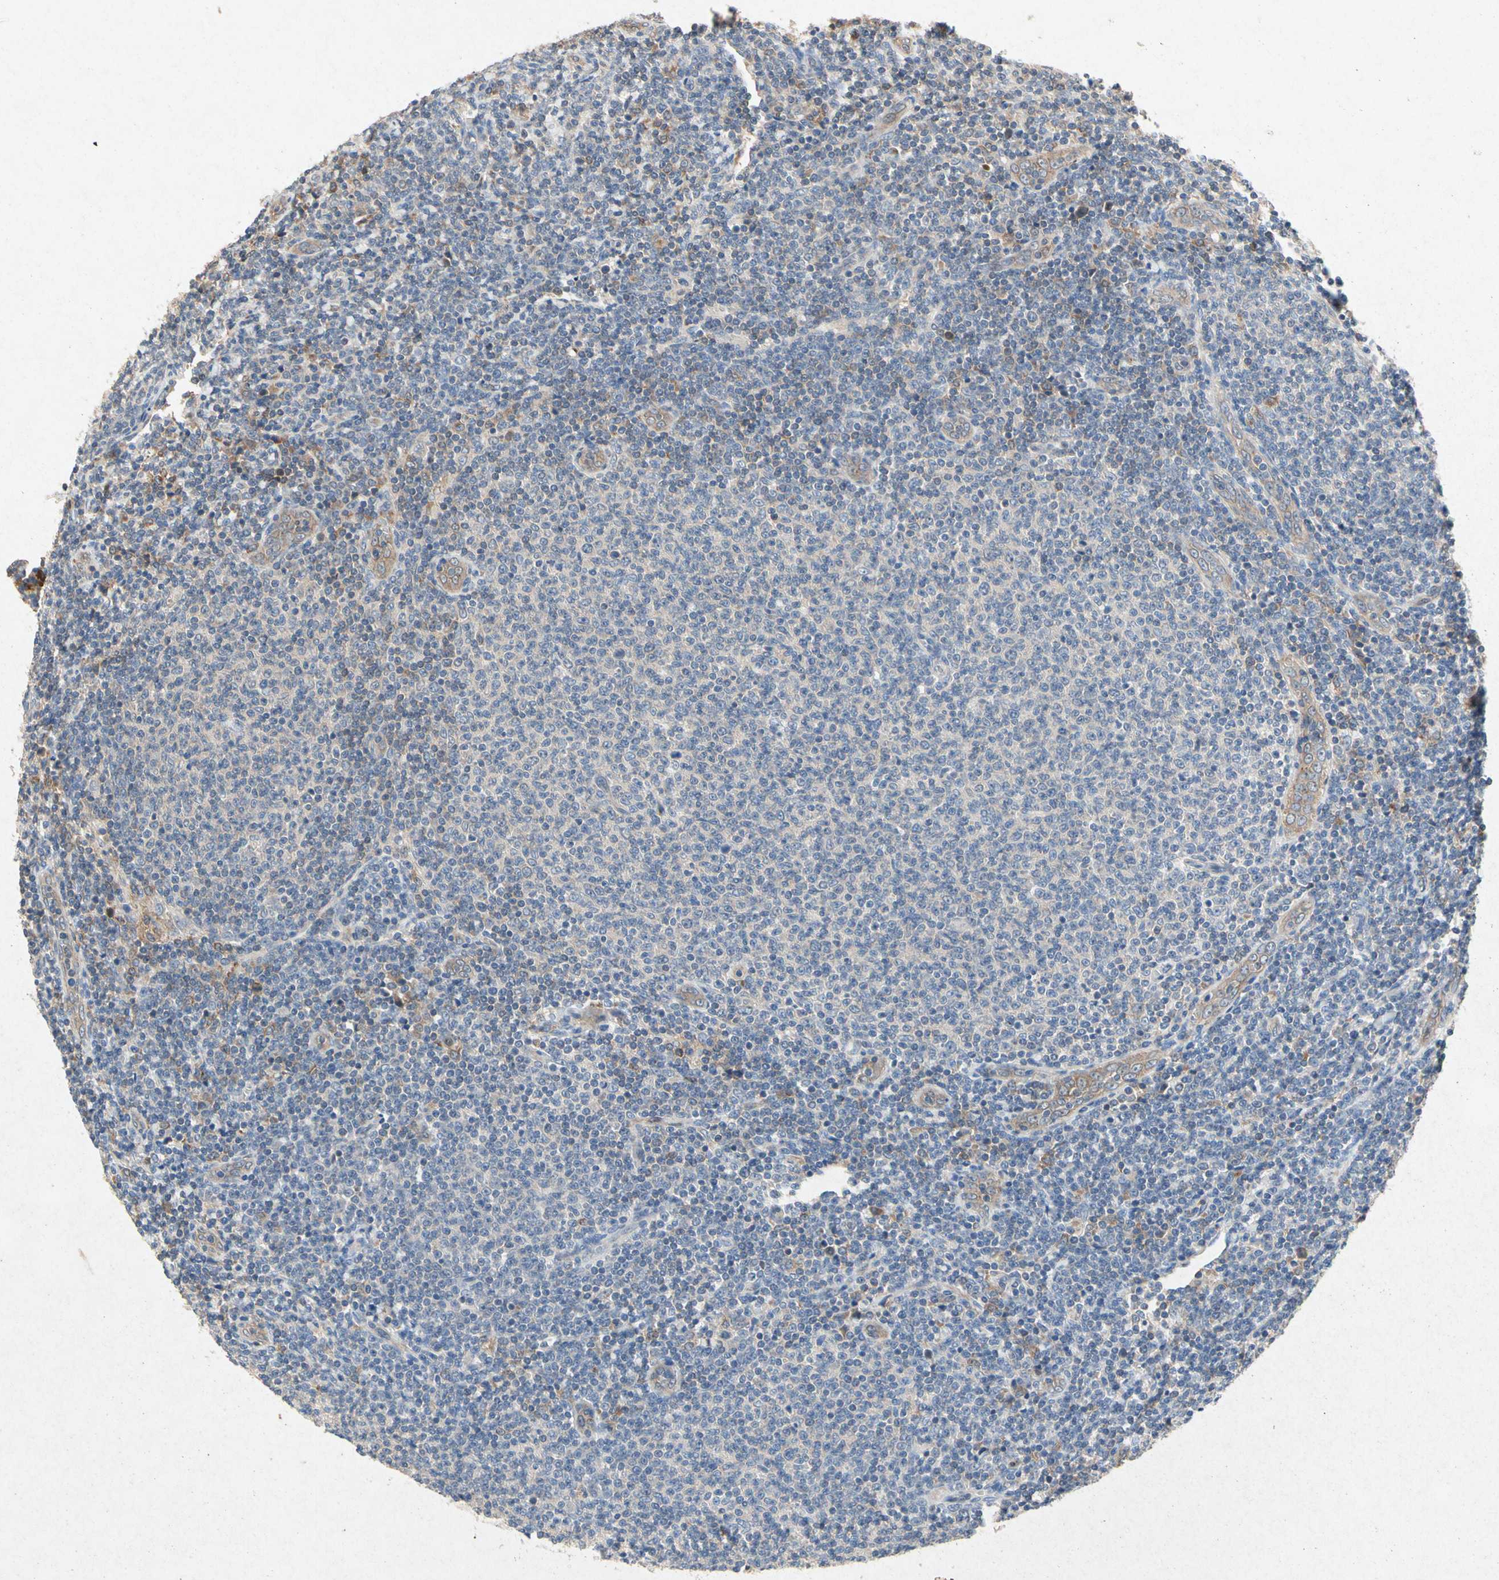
{"staining": {"intensity": "negative", "quantity": "none", "location": "none"}, "tissue": "lymphoma", "cell_type": "Tumor cells", "image_type": "cancer", "snomed": [{"axis": "morphology", "description": "Malignant lymphoma, non-Hodgkin's type, Low grade"}, {"axis": "topography", "description": "Lymph node"}], "caption": "Tumor cells show no significant protein expression in lymphoma.", "gene": "RPS6KA1", "patient": {"sex": "male", "age": 66}}